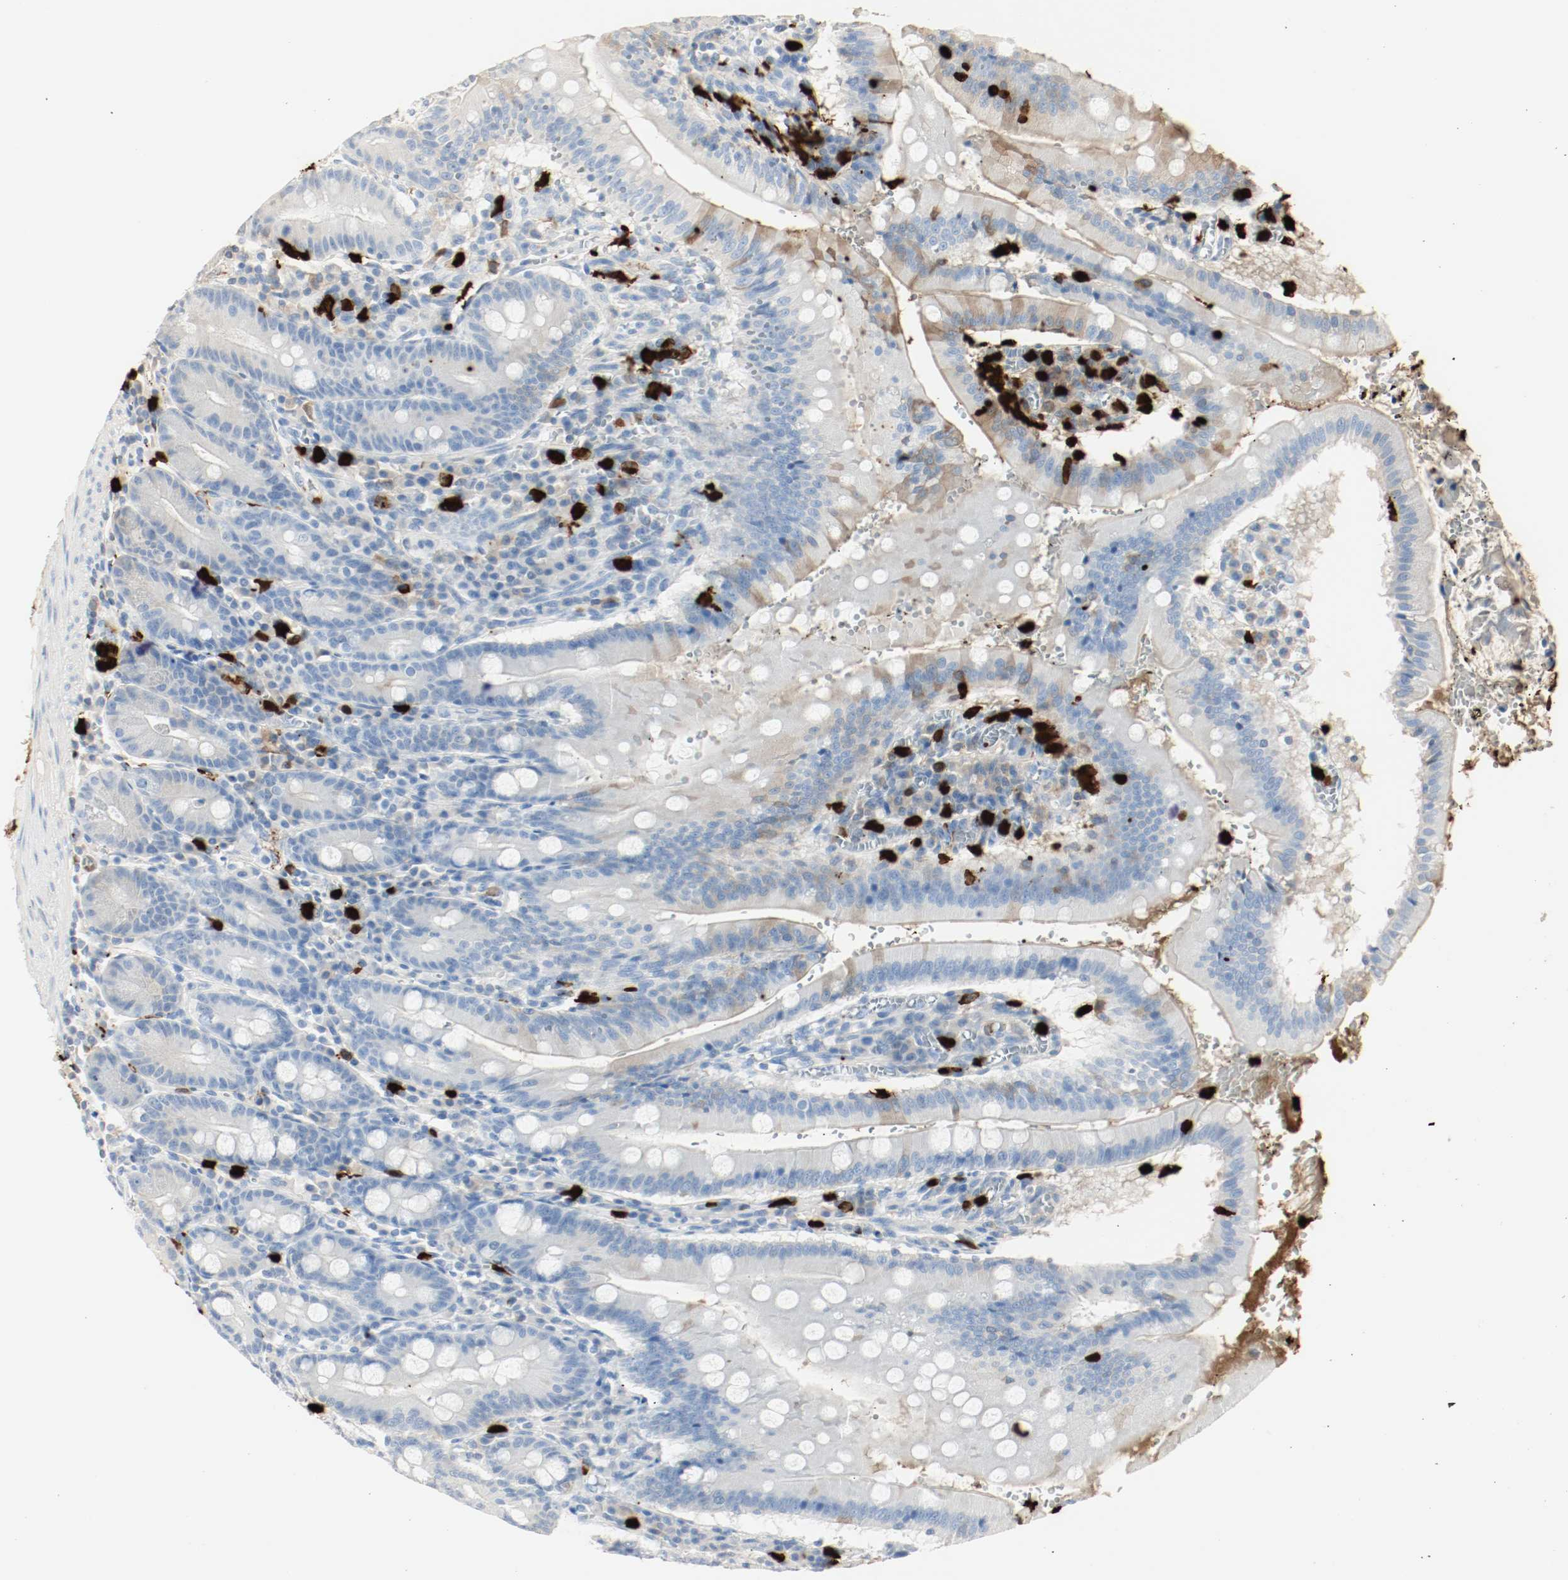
{"staining": {"intensity": "negative", "quantity": "none", "location": "none"}, "tissue": "small intestine", "cell_type": "Glandular cells", "image_type": "normal", "snomed": [{"axis": "morphology", "description": "Normal tissue, NOS"}, {"axis": "topography", "description": "Small intestine"}], "caption": "Image shows no protein positivity in glandular cells of normal small intestine. (DAB immunohistochemistry (IHC), high magnification).", "gene": "S100A9", "patient": {"sex": "male", "age": 71}}